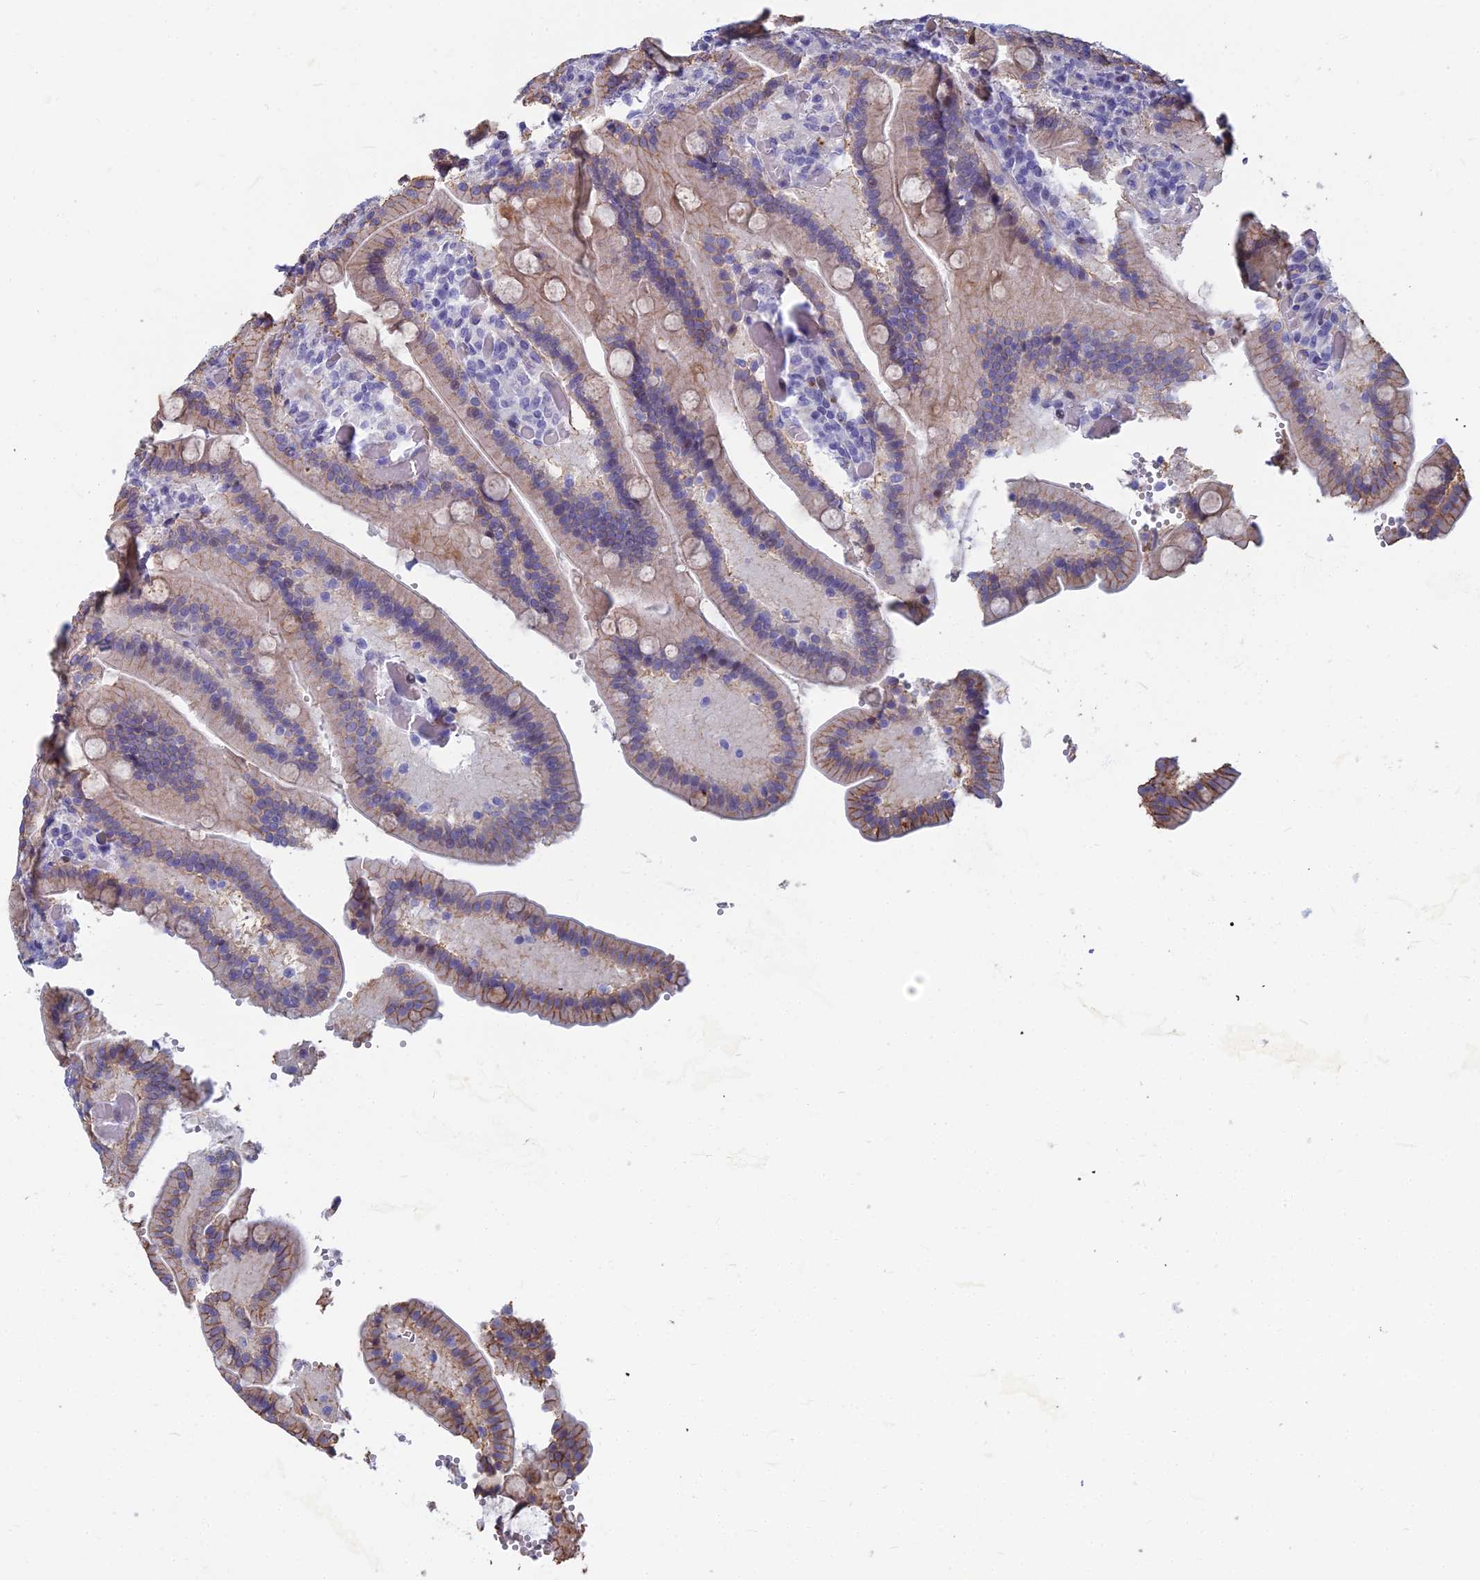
{"staining": {"intensity": "moderate", "quantity": "25%-75%", "location": "cytoplasmic/membranous"}, "tissue": "duodenum", "cell_type": "Glandular cells", "image_type": "normal", "snomed": [{"axis": "morphology", "description": "Normal tissue, NOS"}, {"axis": "topography", "description": "Duodenum"}], "caption": "Glandular cells exhibit moderate cytoplasmic/membranous staining in approximately 25%-75% of cells in normal duodenum. (DAB IHC with brightfield microscopy, high magnification).", "gene": "MYBPC2", "patient": {"sex": "female", "age": 62}}